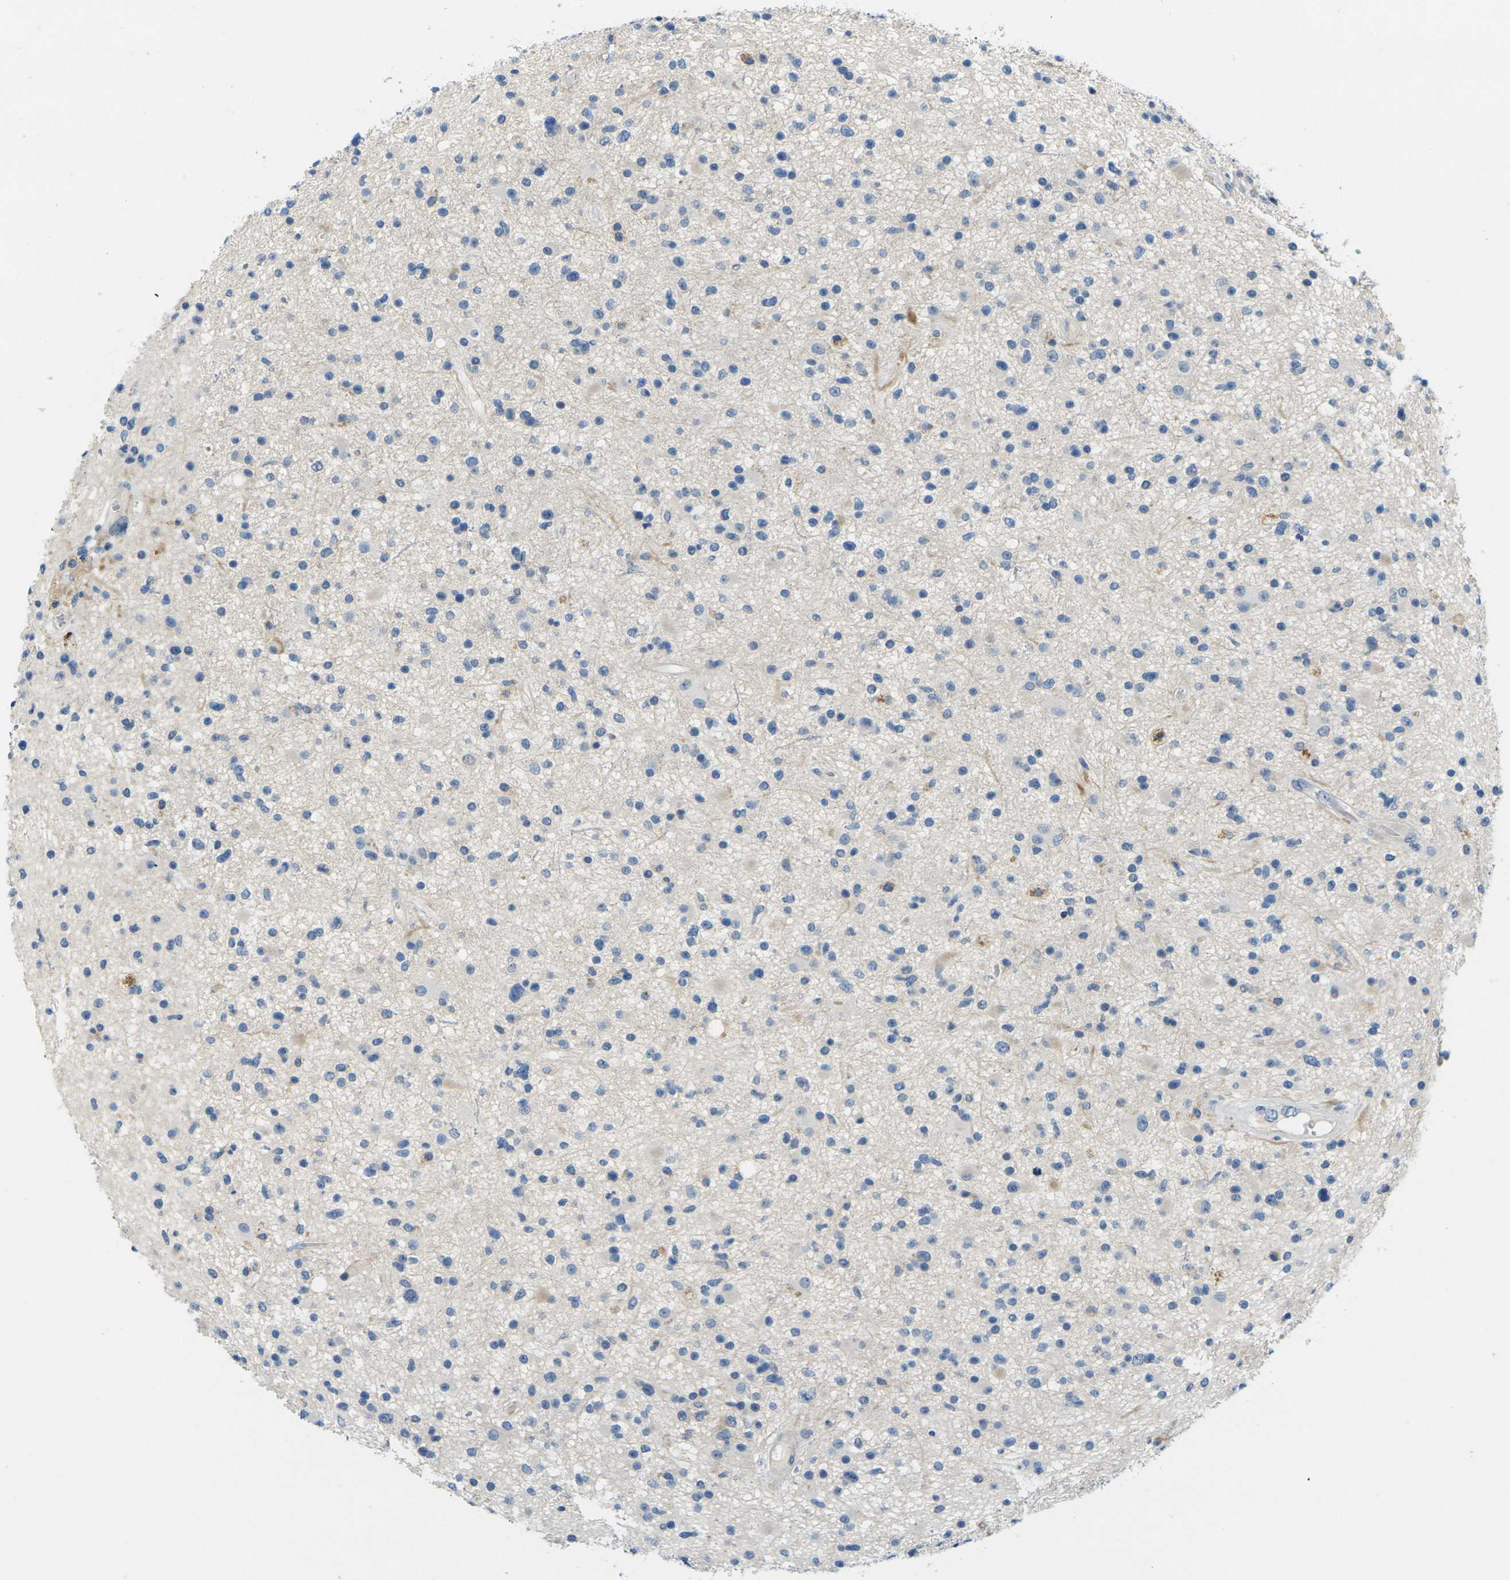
{"staining": {"intensity": "weak", "quantity": "<25%", "location": "cytoplasmic/membranous"}, "tissue": "glioma", "cell_type": "Tumor cells", "image_type": "cancer", "snomed": [{"axis": "morphology", "description": "Glioma, malignant, High grade"}, {"axis": "topography", "description": "Brain"}], "caption": "Protein analysis of glioma exhibits no significant staining in tumor cells. (DAB immunohistochemistry with hematoxylin counter stain).", "gene": "CYP2C8", "patient": {"sex": "male", "age": 33}}